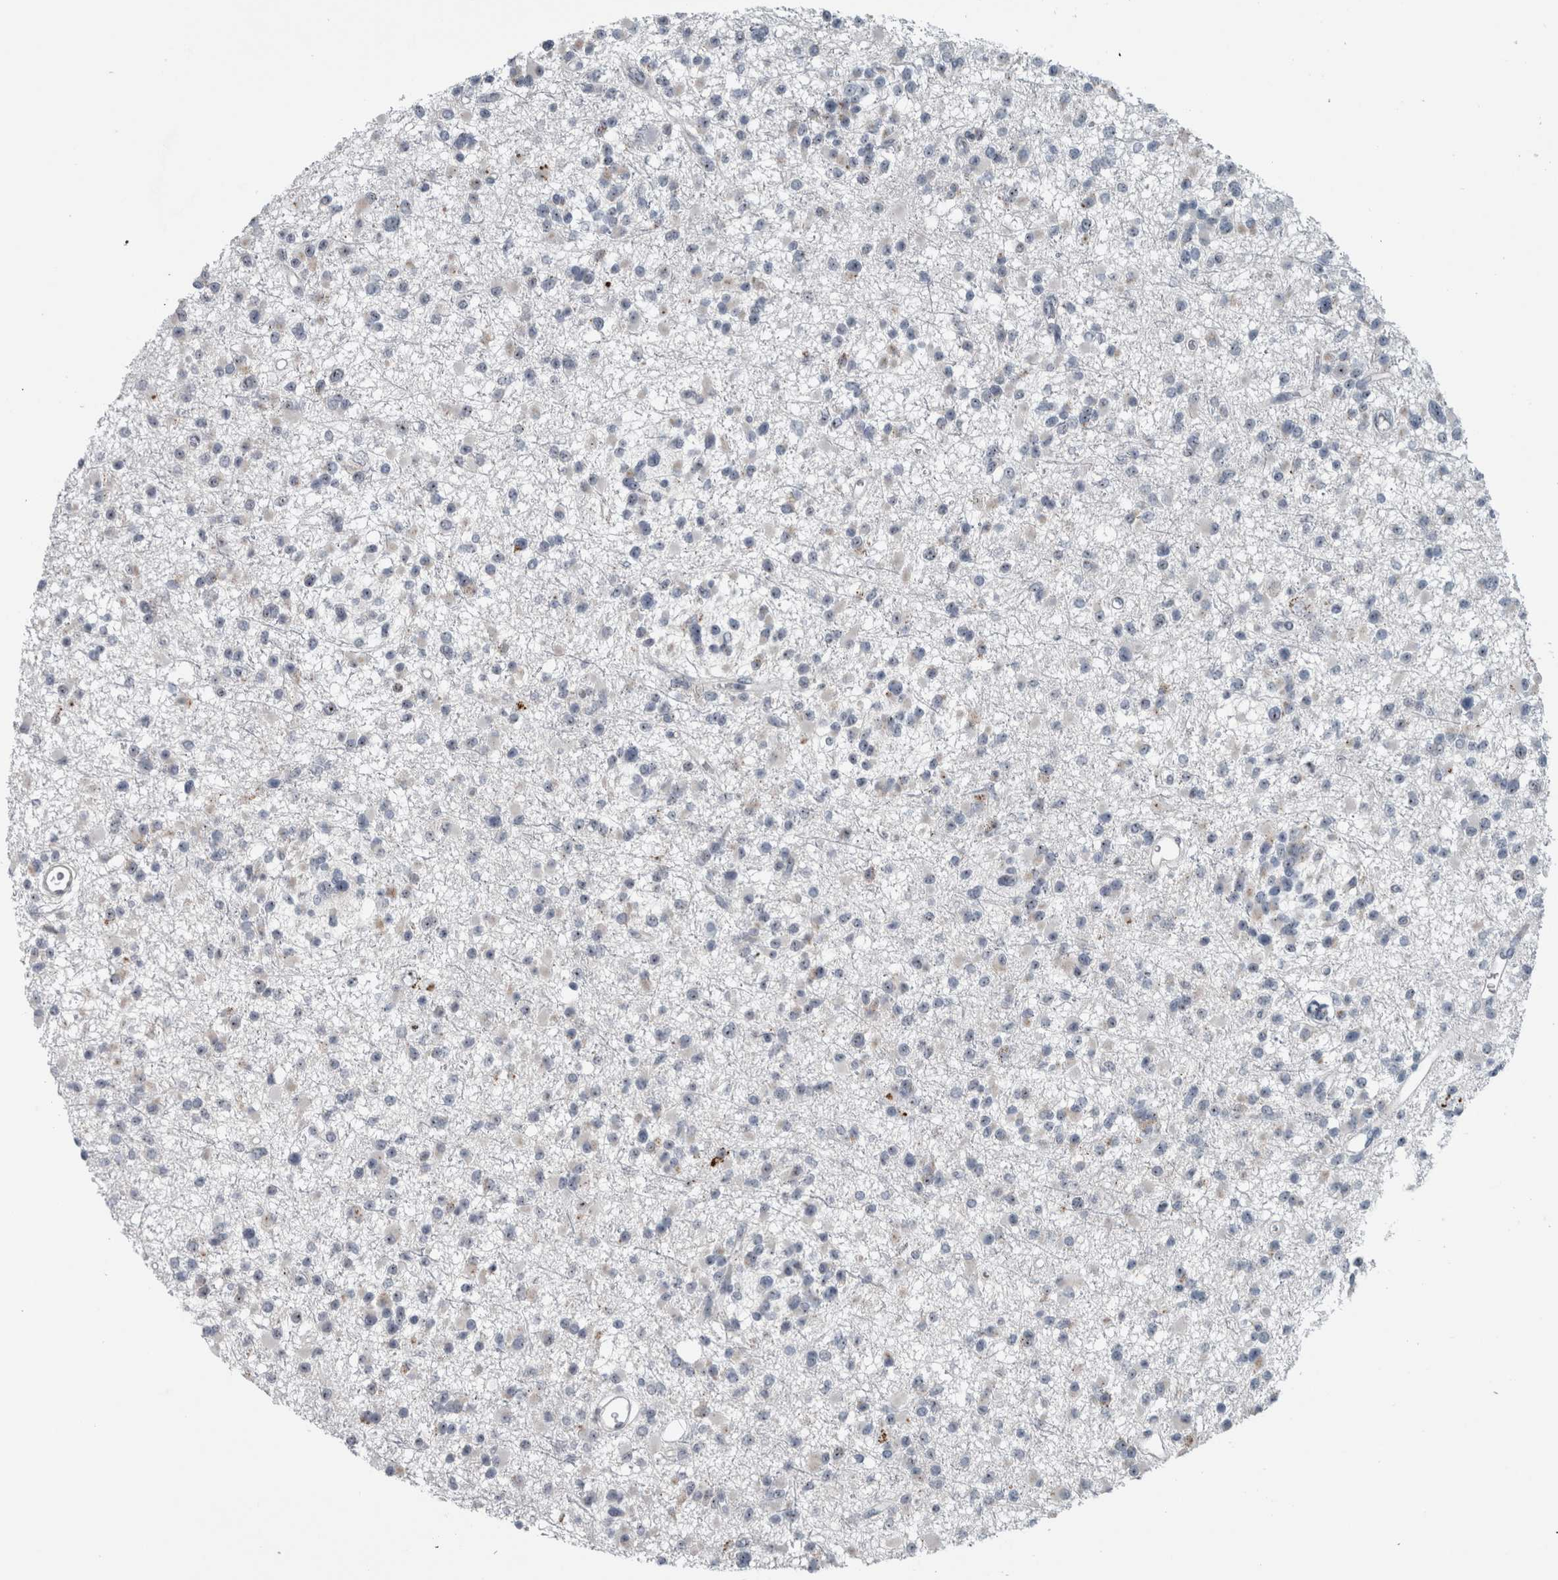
{"staining": {"intensity": "negative", "quantity": "none", "location": "none"}, "tissue": "glioma", "cell_type": "Tumor cells", "image_type": "cancer", "snomed": [{"axis": "morphology", "description": "Glioma, malignant, Low grade"}, {"axis": "topography", "description": "Brain"}], "caption": "Immunohistochemistry (IHC) of human malignant glioma (low-grade) exhibits no expression in tumor cells.", "gene": "UTP6", "patient": {"sex": "female", "age": 22}}